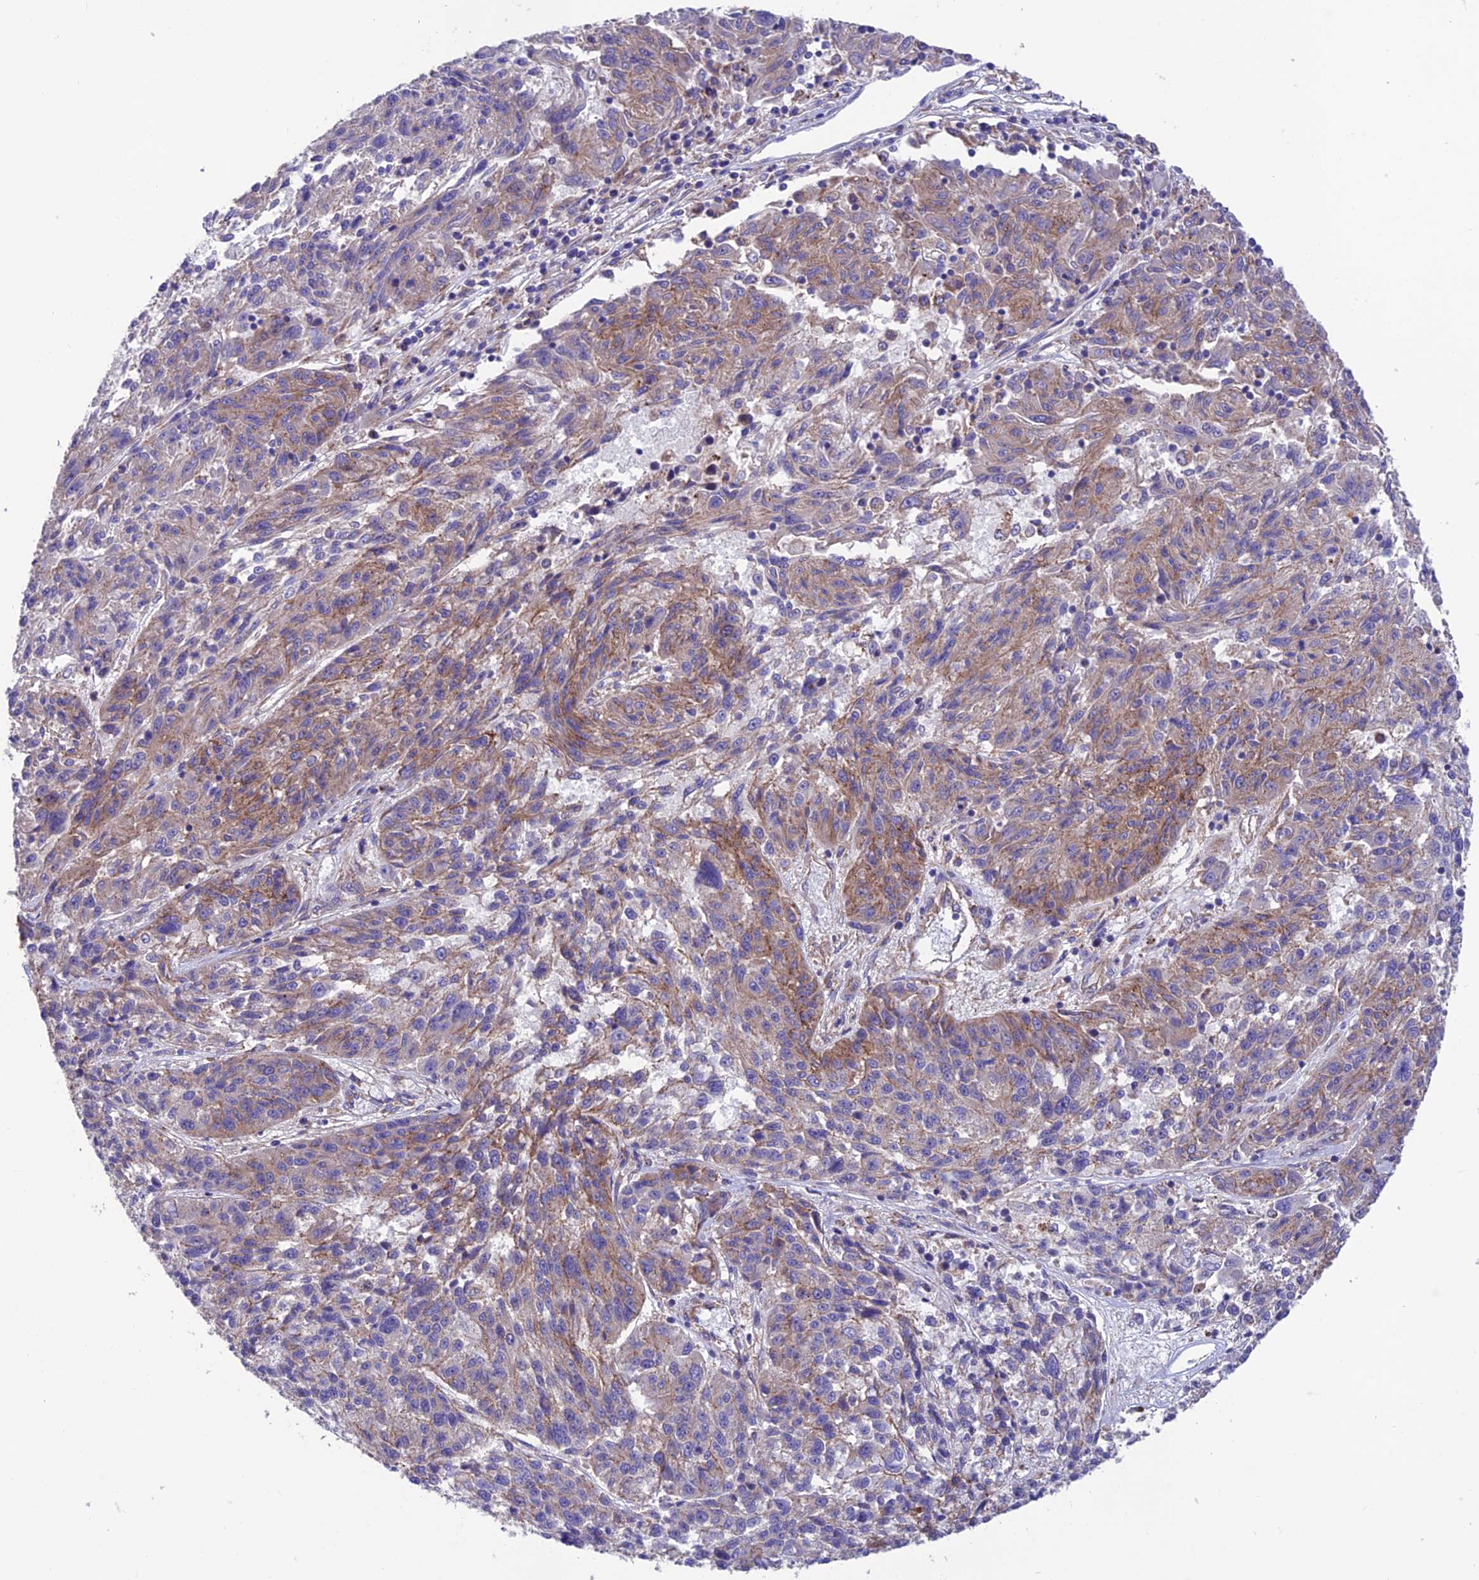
{"staining": {"intensity": "moderate", "quantity": ">75%", "location": "cytoplasmic/membranous"}, "tissue": "melanoma", "cell_type": "Tumor cells", "image_type": "cancer", "snomed": [{"axis": "morphology", "description": "Malignant melanoma, NOS"}, {"axis": "topography", "description": "Skin"}], "caption": "Tumor cells demonstrate medium levels of moderate cytoplasmic/membranous expression in approximately >75% of cells in melanoma.", "gene": "VPS16", "patient": {"sex": "male", "age": 53}}